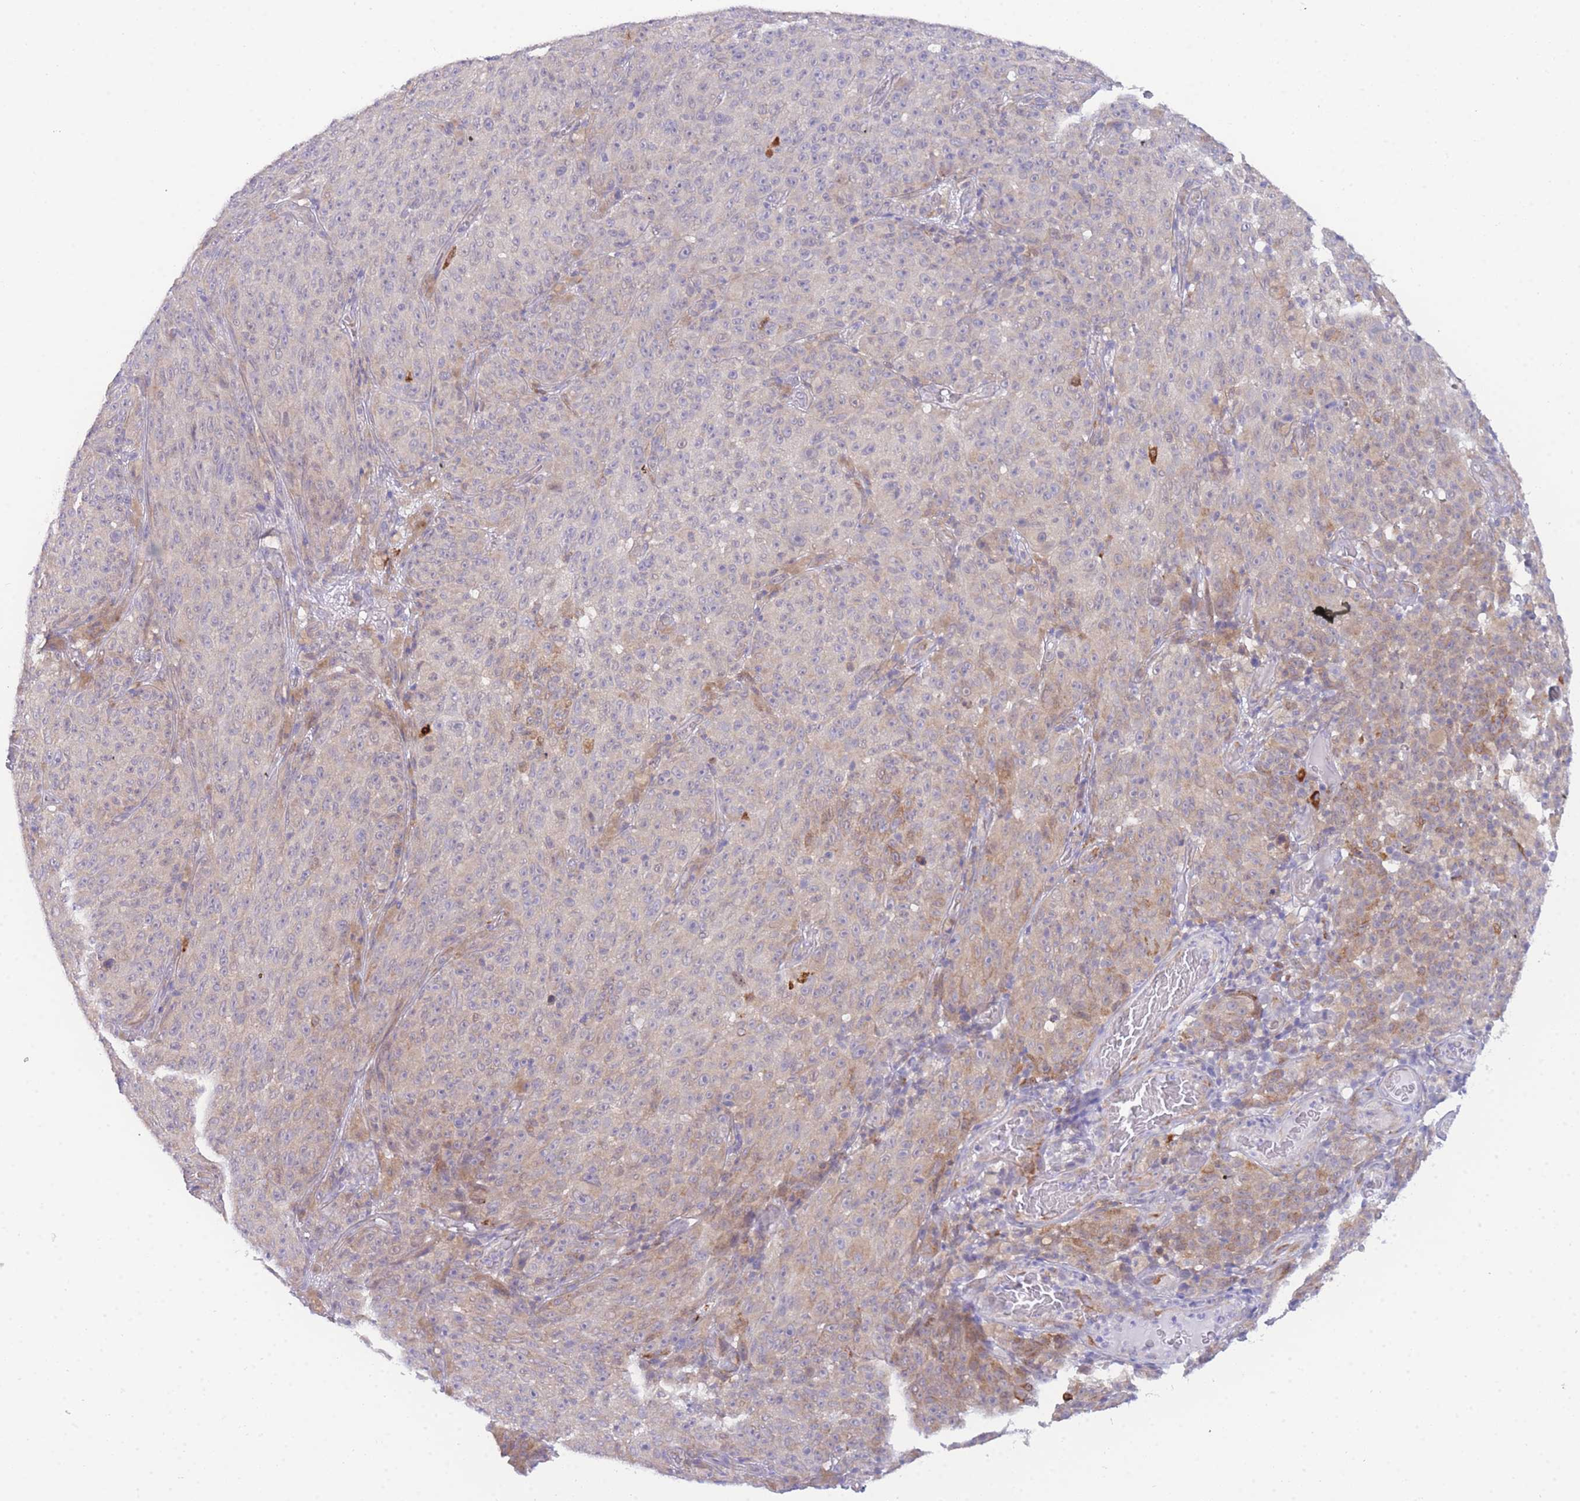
{"staining": {"intensity": "negative", "quantity": "none", "location": "none"}, "tissue": "melanoma", "cell_type": "Tumor cells", "image_type": "cancer", "snomed": [{"axis": "morphology", "description": "Malignant melanoma, NOS"}, {"axis": "topography", "description": "Skin"}], "caption": "DAB (3,3'-diaminobenzidine) immunohistochemical staining of malignant melanoma displays no significant staining in tumor cells. (DAB immunohistochemistry (IHC) with hematoxylin counter stain).", "gene": "ZNF510", "patient": {"sex": "female", "age": 82}}